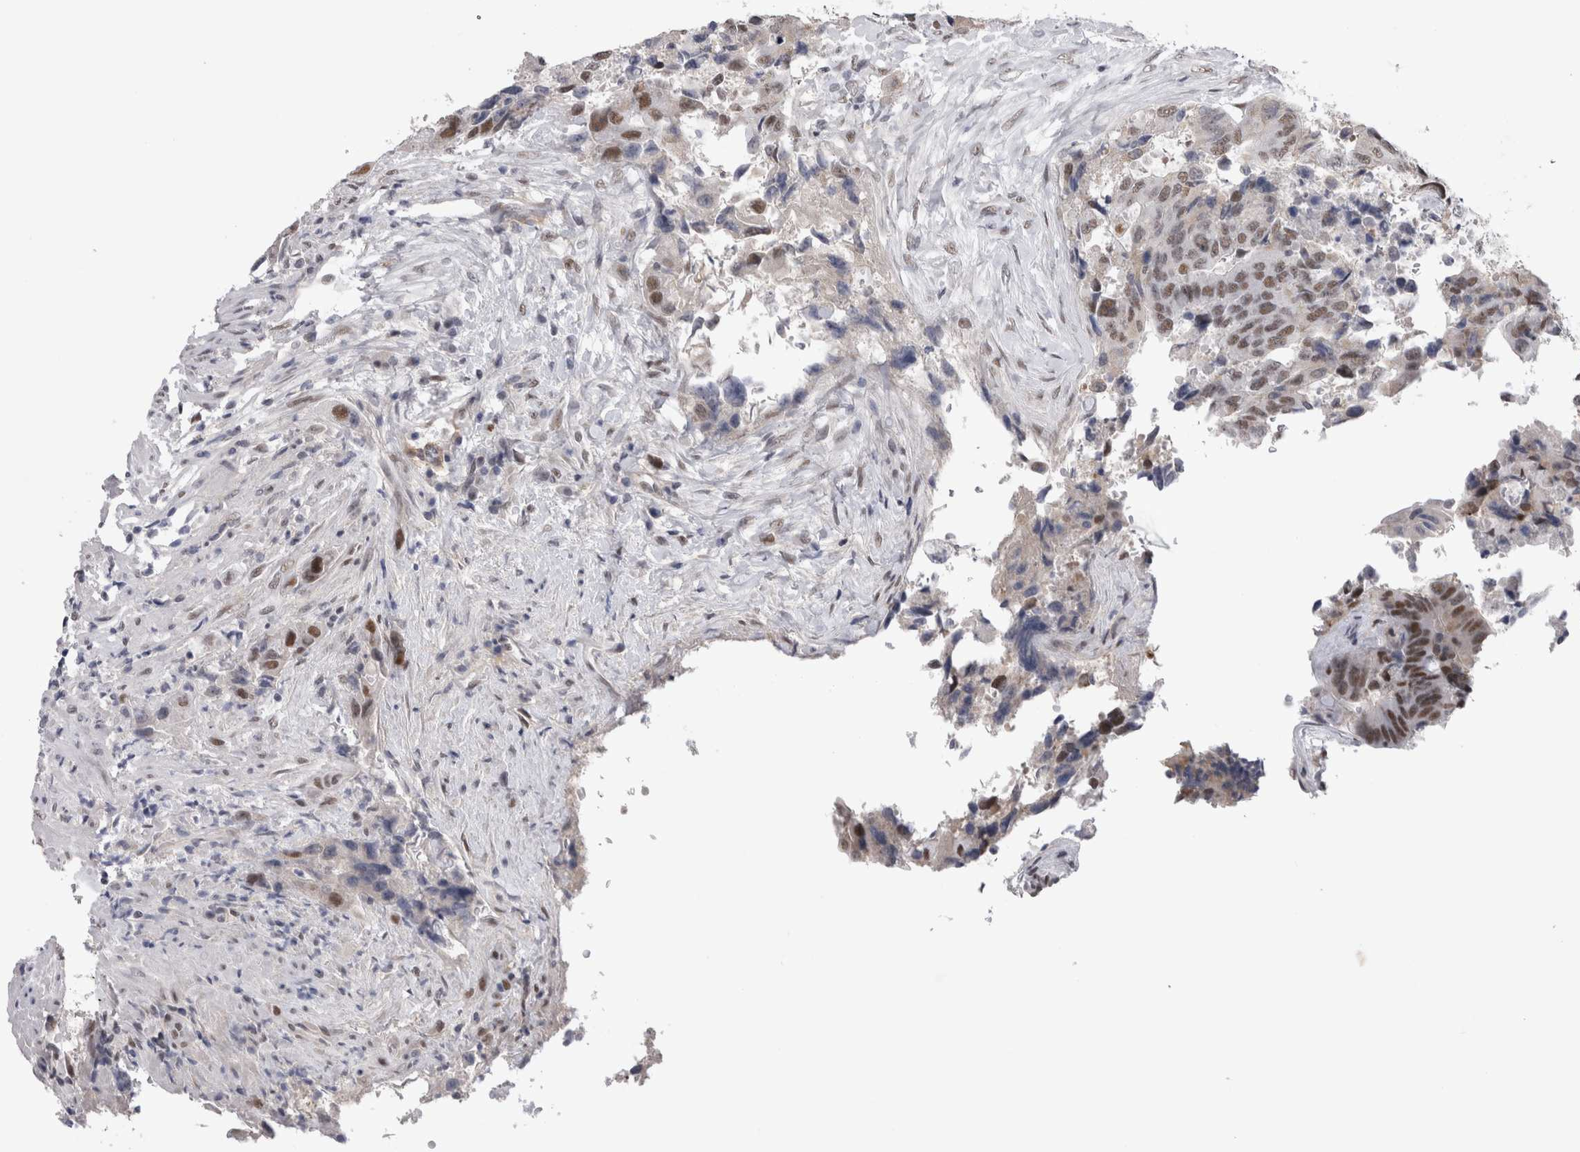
{"staining": {"intensity": "moderate", "quantity": ">75%", "location": "nuclear"}, "tissue": "colorectal cancer", "cell_type": "Tumor cells", "image_type": "cancer", "snomed": [{"axis": "morphology", "description": "Adenocarcinoma, NOS"}, {"axis": "topography", "description": "Colon"}], "caption": "Immunohistochemistry (IHC) staining of colorectal adenocarcinoma, which demonstrates medium levels of moderate nuclear expression in approximately >75% of tumor cells indicating moderate nuclear protein expression. The staining was performed using DAB (brown) for protein detection and nuclei were counterstained in hematoxylin (blue).", "gene": "API5", "patient": {"sex": "male", "age": 71}}